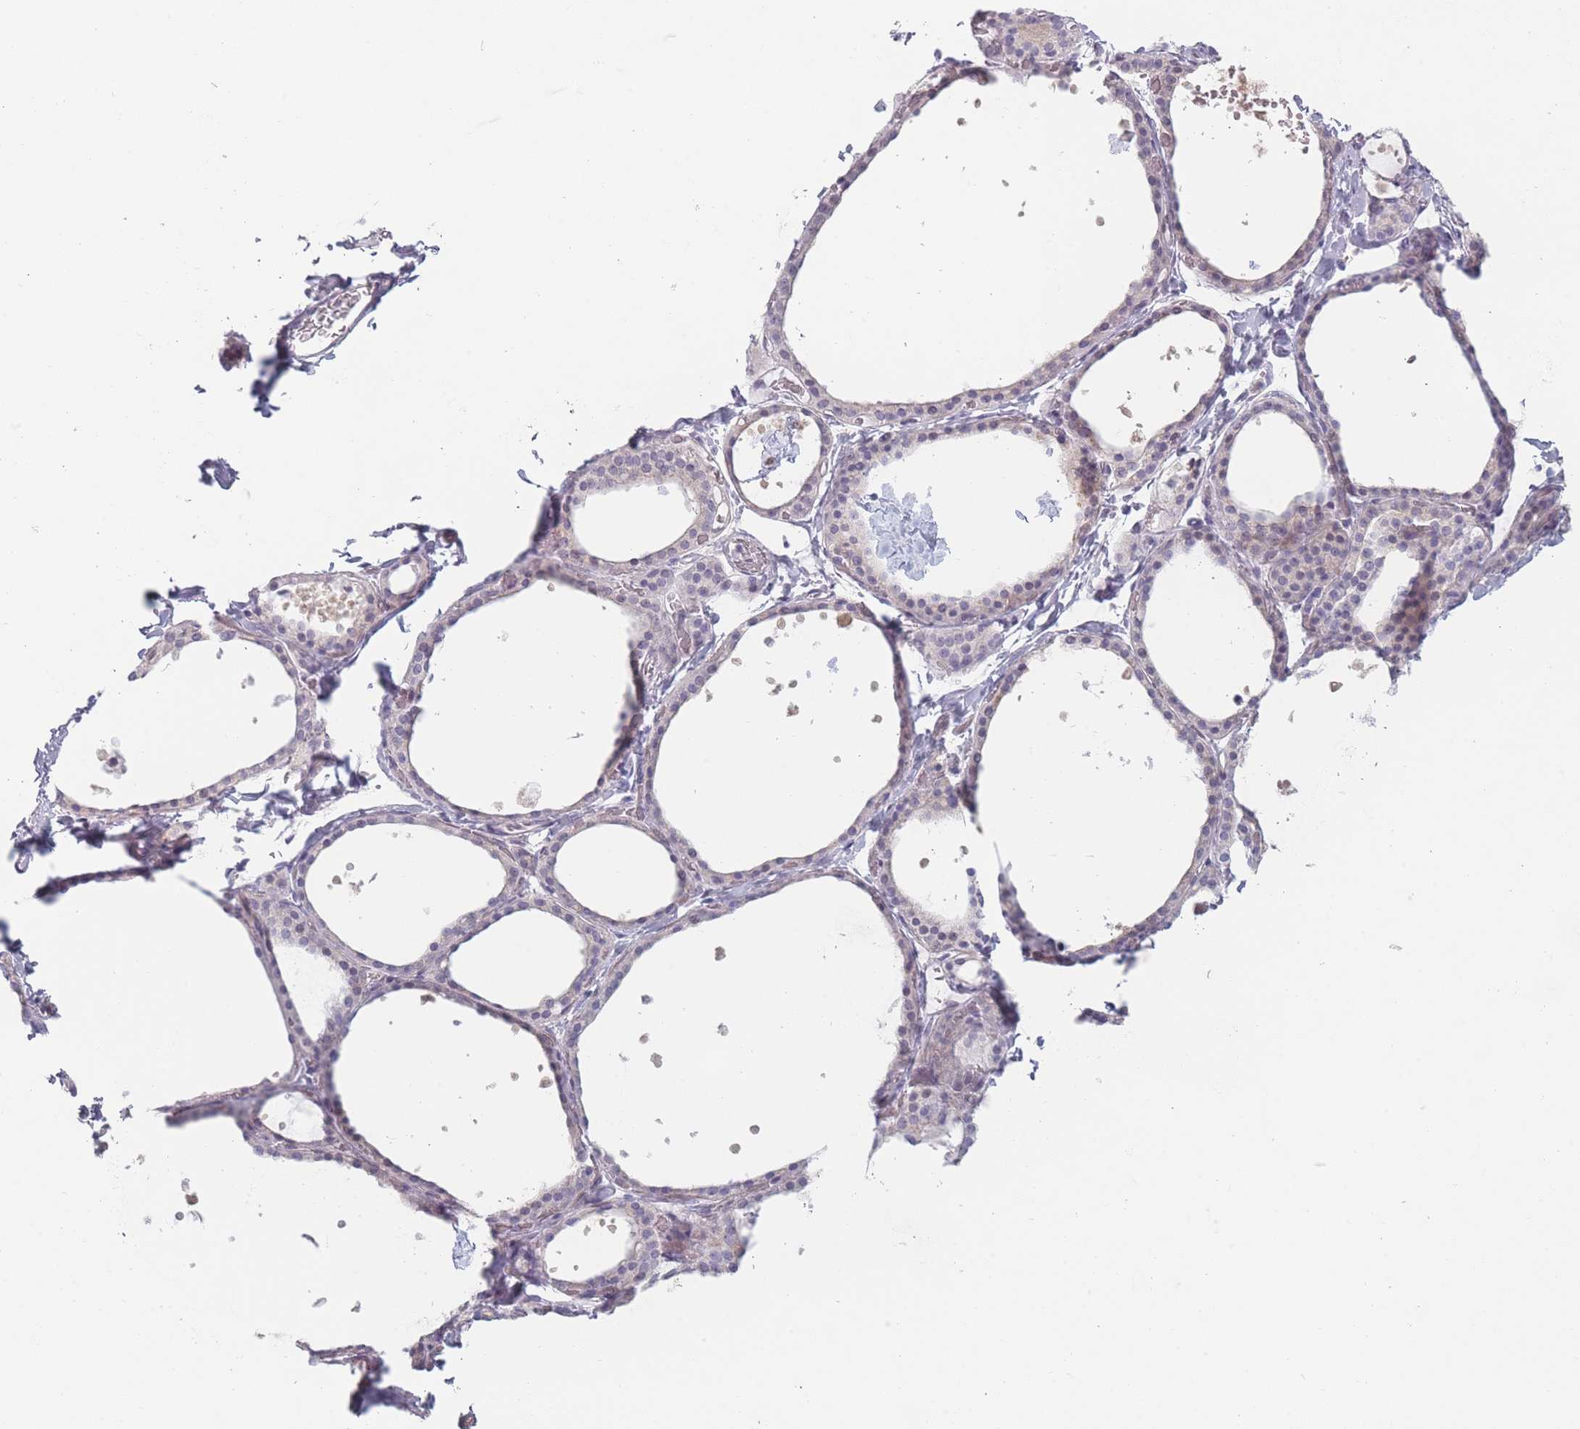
{"staining": {"intensity": "negative", "quantity": "none", "location": "none"}, "tissue": "thyroid gland", "cell_type": "Glandular cells", "image_type": "normal", "snomed": [{"axis": "morphology", "description": "Normal tissue, NOS"}, {"axis": "topography", "description": "Thyroid gland"}], "caption": "Immunohistochemistry of normal human thyroid gland demonstrates no staining in glandular cells.", "gene": "RASL10B", "patient": {"sex": "female", "age": 44}}